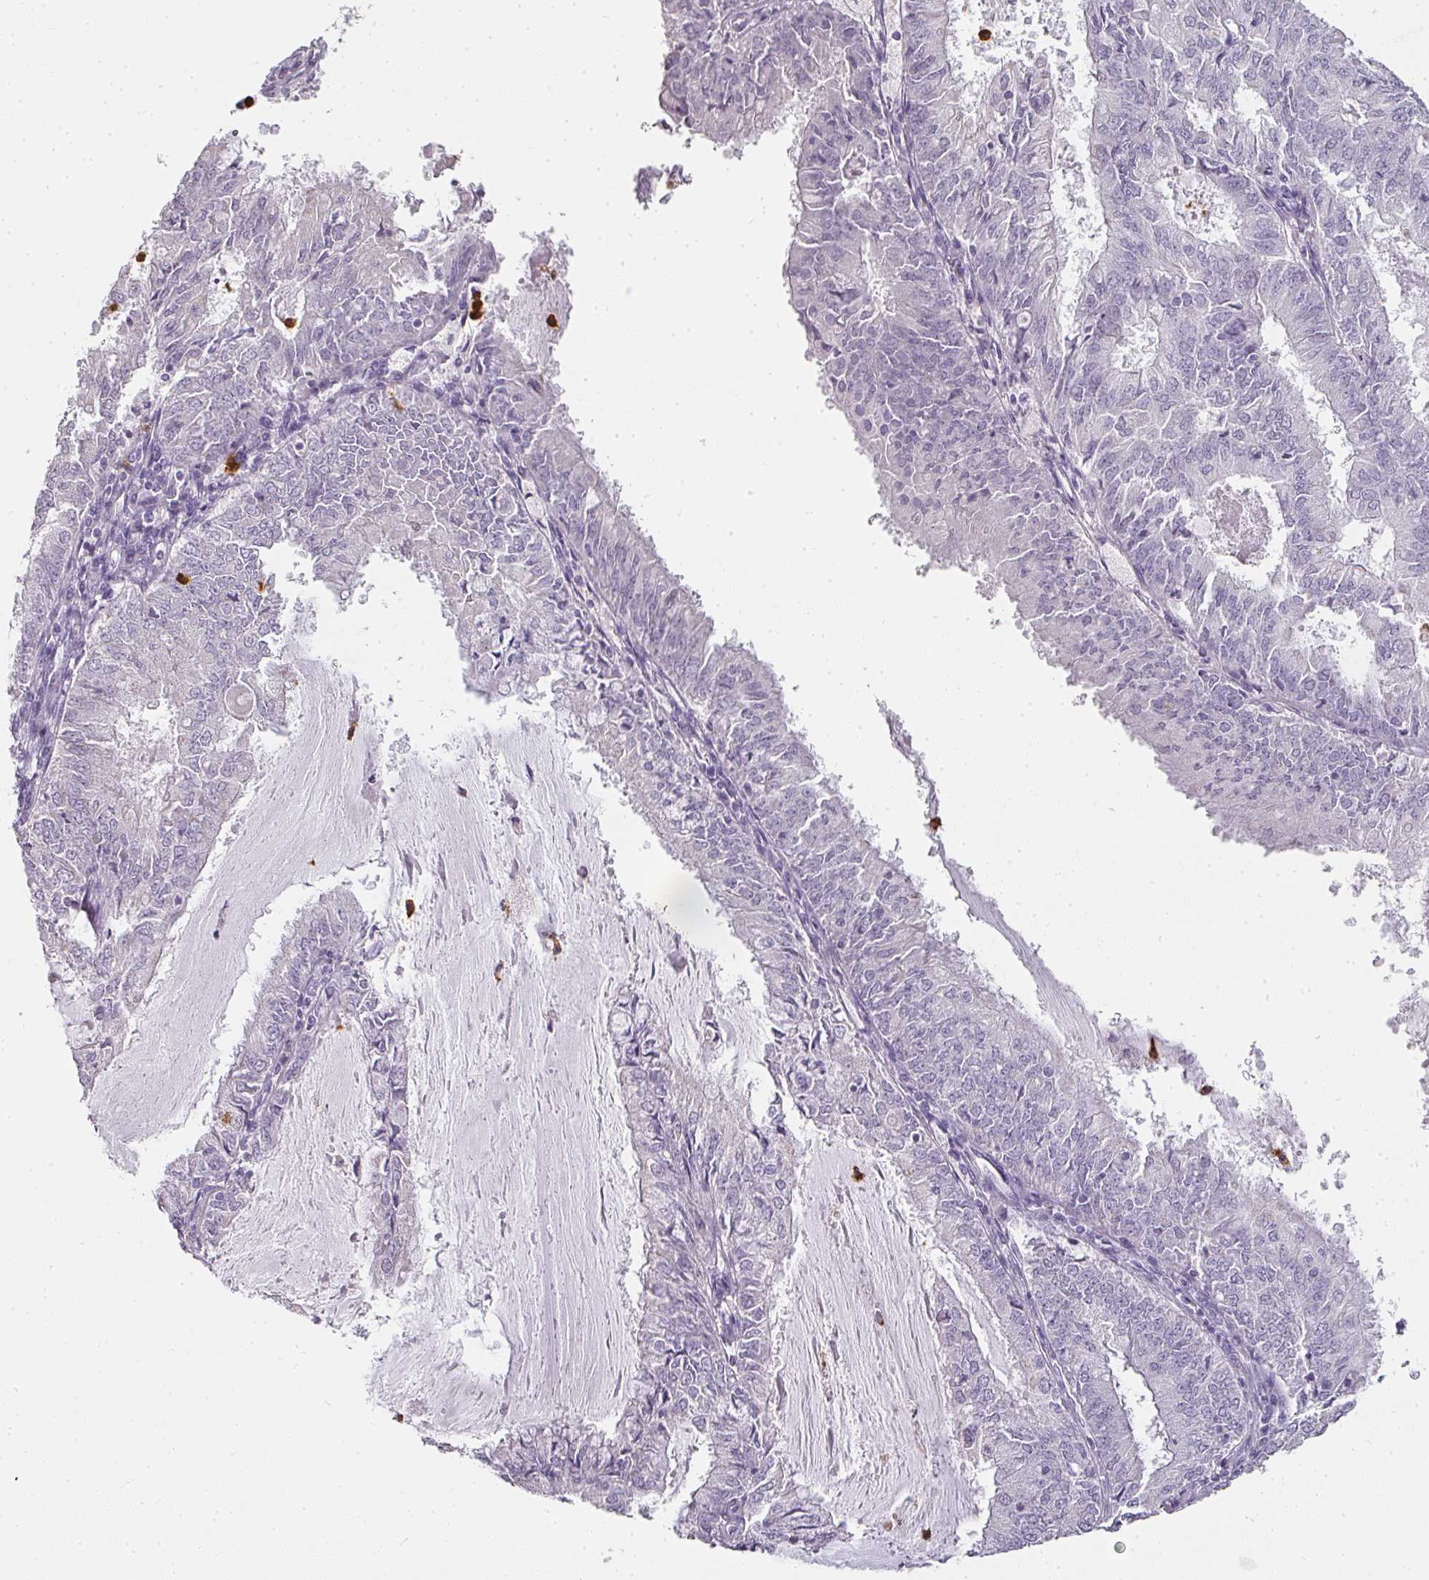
{"staining": {"intensity": "negative", "quantity": "none", "location": "none"}, "tissue": "endometrial cancer", "cell_type": "Tumor cells", "image_type": "cancer", "snomed": [{"axis": "morphology", "description": "Adenocarcinoma, NOS"}, {"axis": "topography", "description": "Endometrium"}], "caption": "Tumor cells are negative for brown protein staining in endometrial adenocarcinoma.", "gene": "CAMP", "patient": {"sex": "female", "age": 57}}